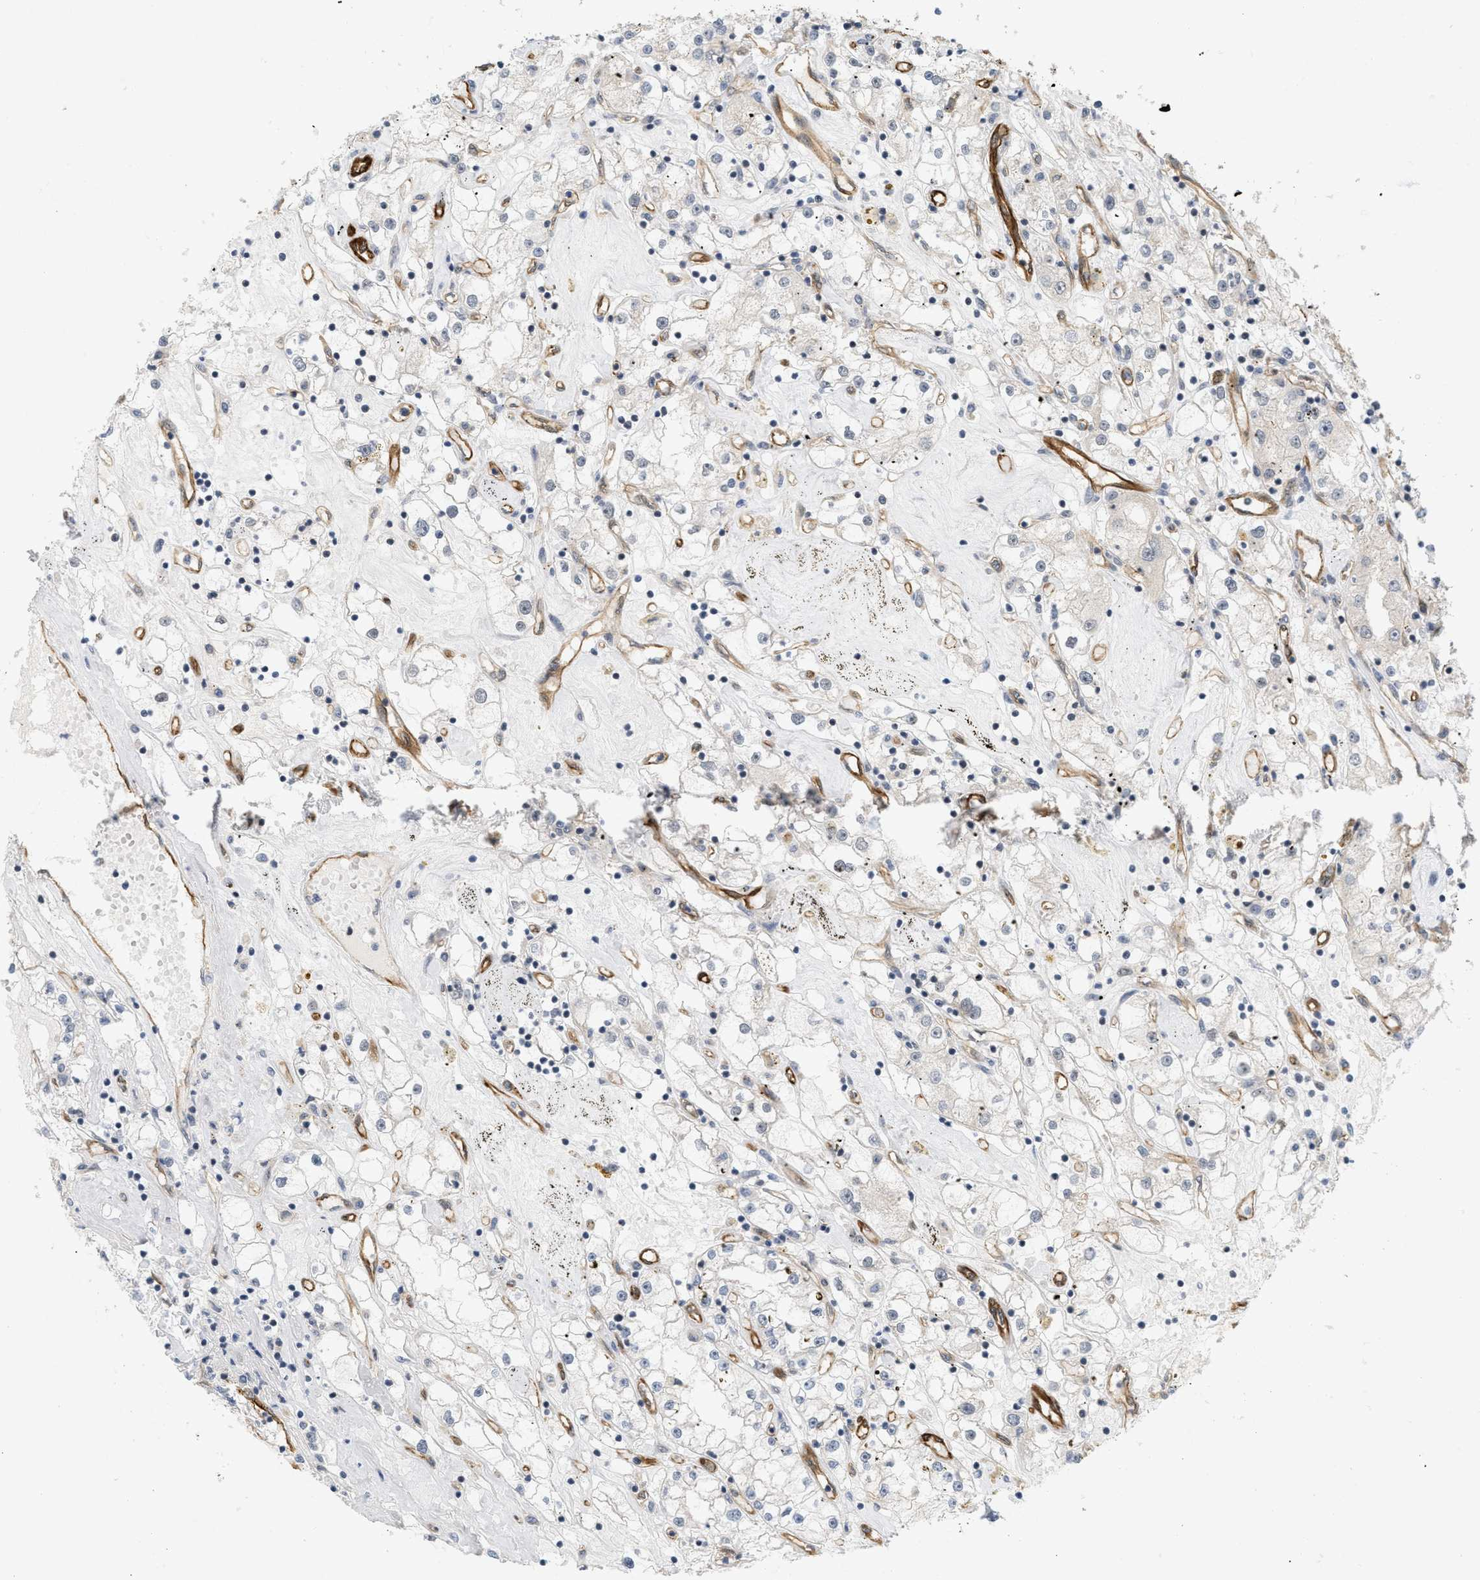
{"staining": {"intensity": "weak", "quantity": "<25%", "location": "cytoplasmic/membranous"}, "tissue": "renal cancer", "cell_type": "Tumor cells", "image_type": "cancer", "snomed": [{"axis": "morphology", "description": "Adenocarcinoma, NOS"}, {"axis": "topography", "description": "Kidney"}], "caption": "This is a histopathology image of IHC staining of renal adenocarcinoma, which shows no positivity in tumor cells.", "gene": "PALMD", "patient": {"sex": "male", "age": 56}}